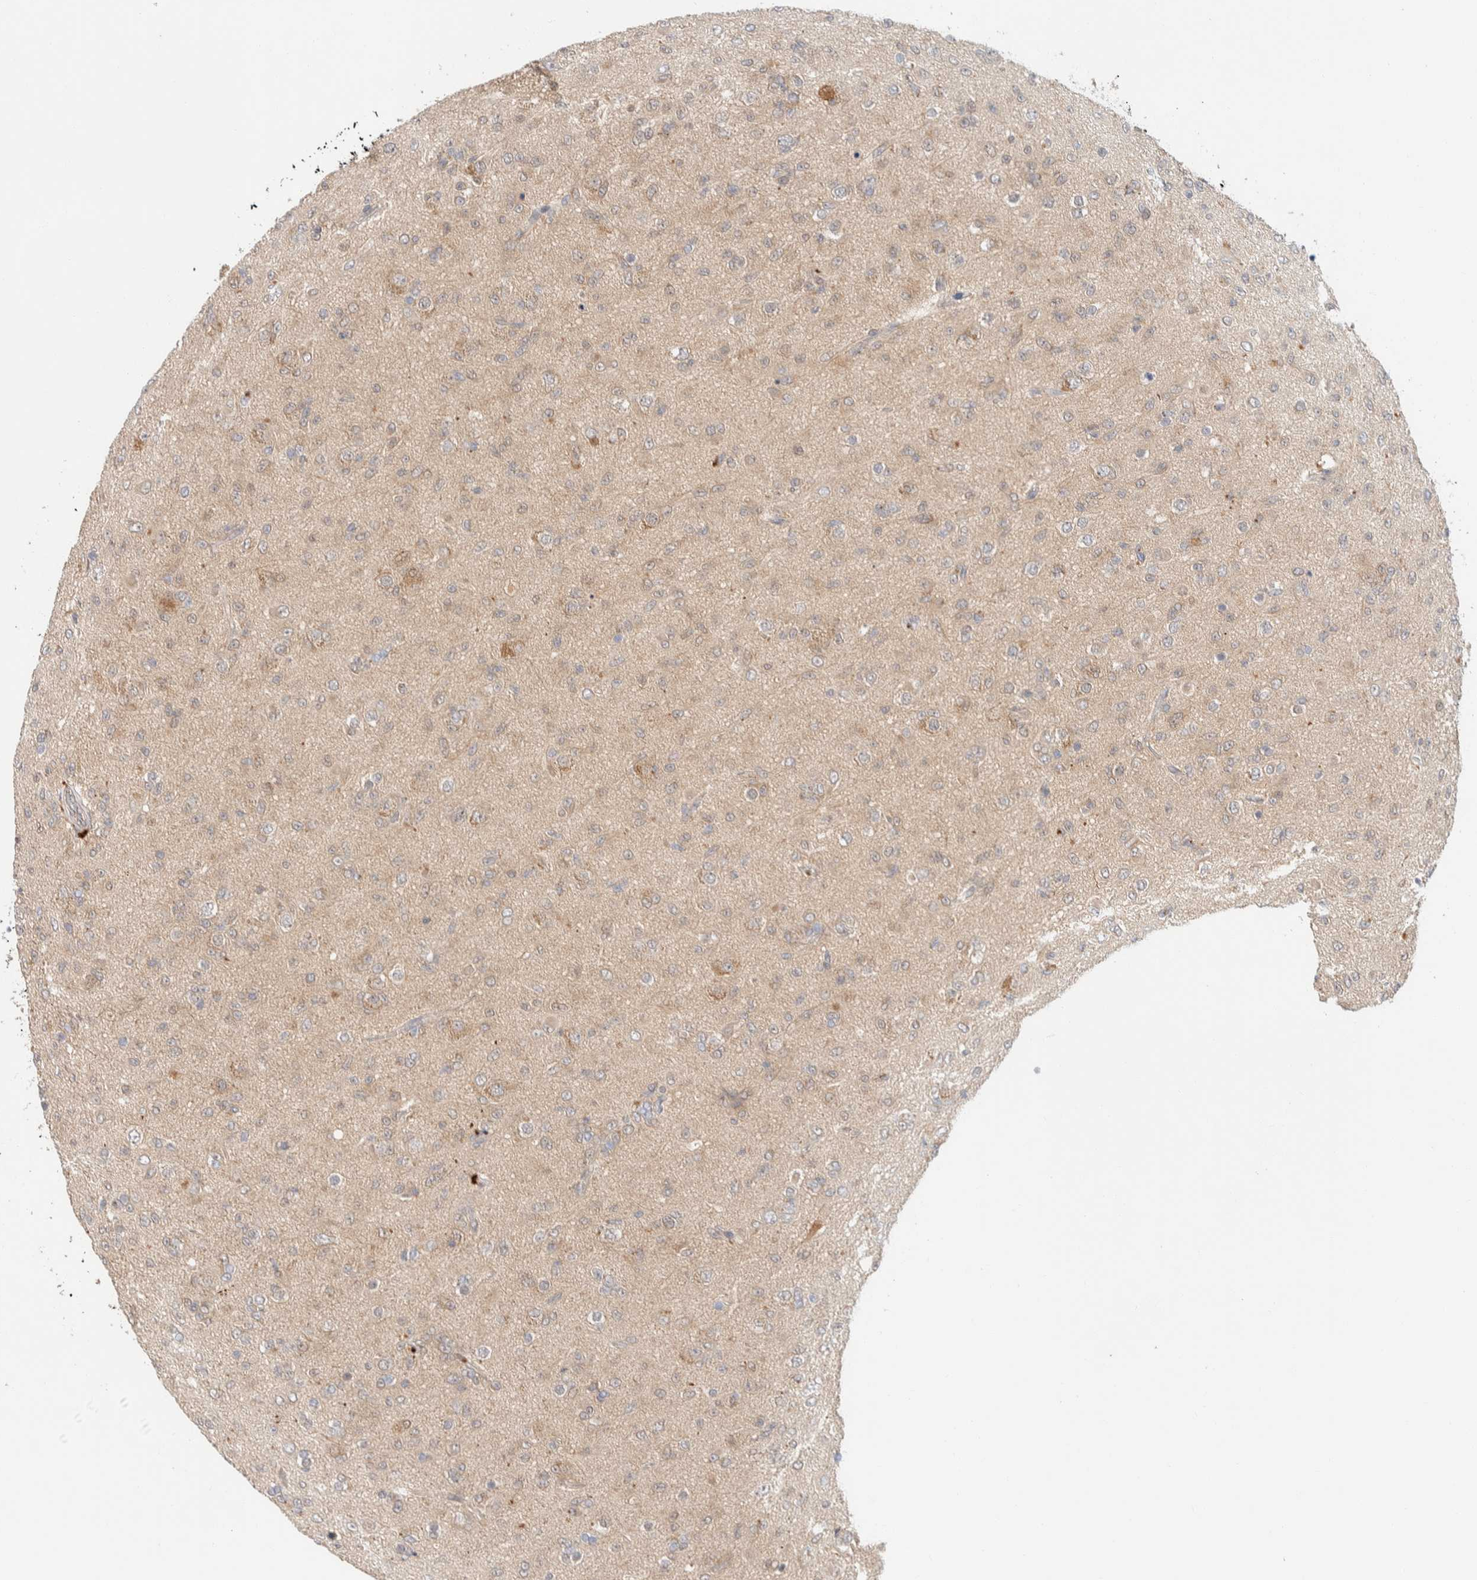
{"staining": {"intensity": "moderate", "quantity": "25%-75%", "location": "cytoplasmic/membranous"}, "tissue": "glioma", "cell_type": "Tumor cells", "image_type": "cancer", "snomed": [{"axis": "morphology", "description": "Glioma, malignant, Low grade"}, {"axis": "topography", "description": "Brain"}], "caption": "Malignant glioma (low-grade) stained for a protein exhibits moderate cytoplasmic/membranous positivity in tumor cells.", "gene": "GCLM", "patient": {"sex": "male", "age": 65}}